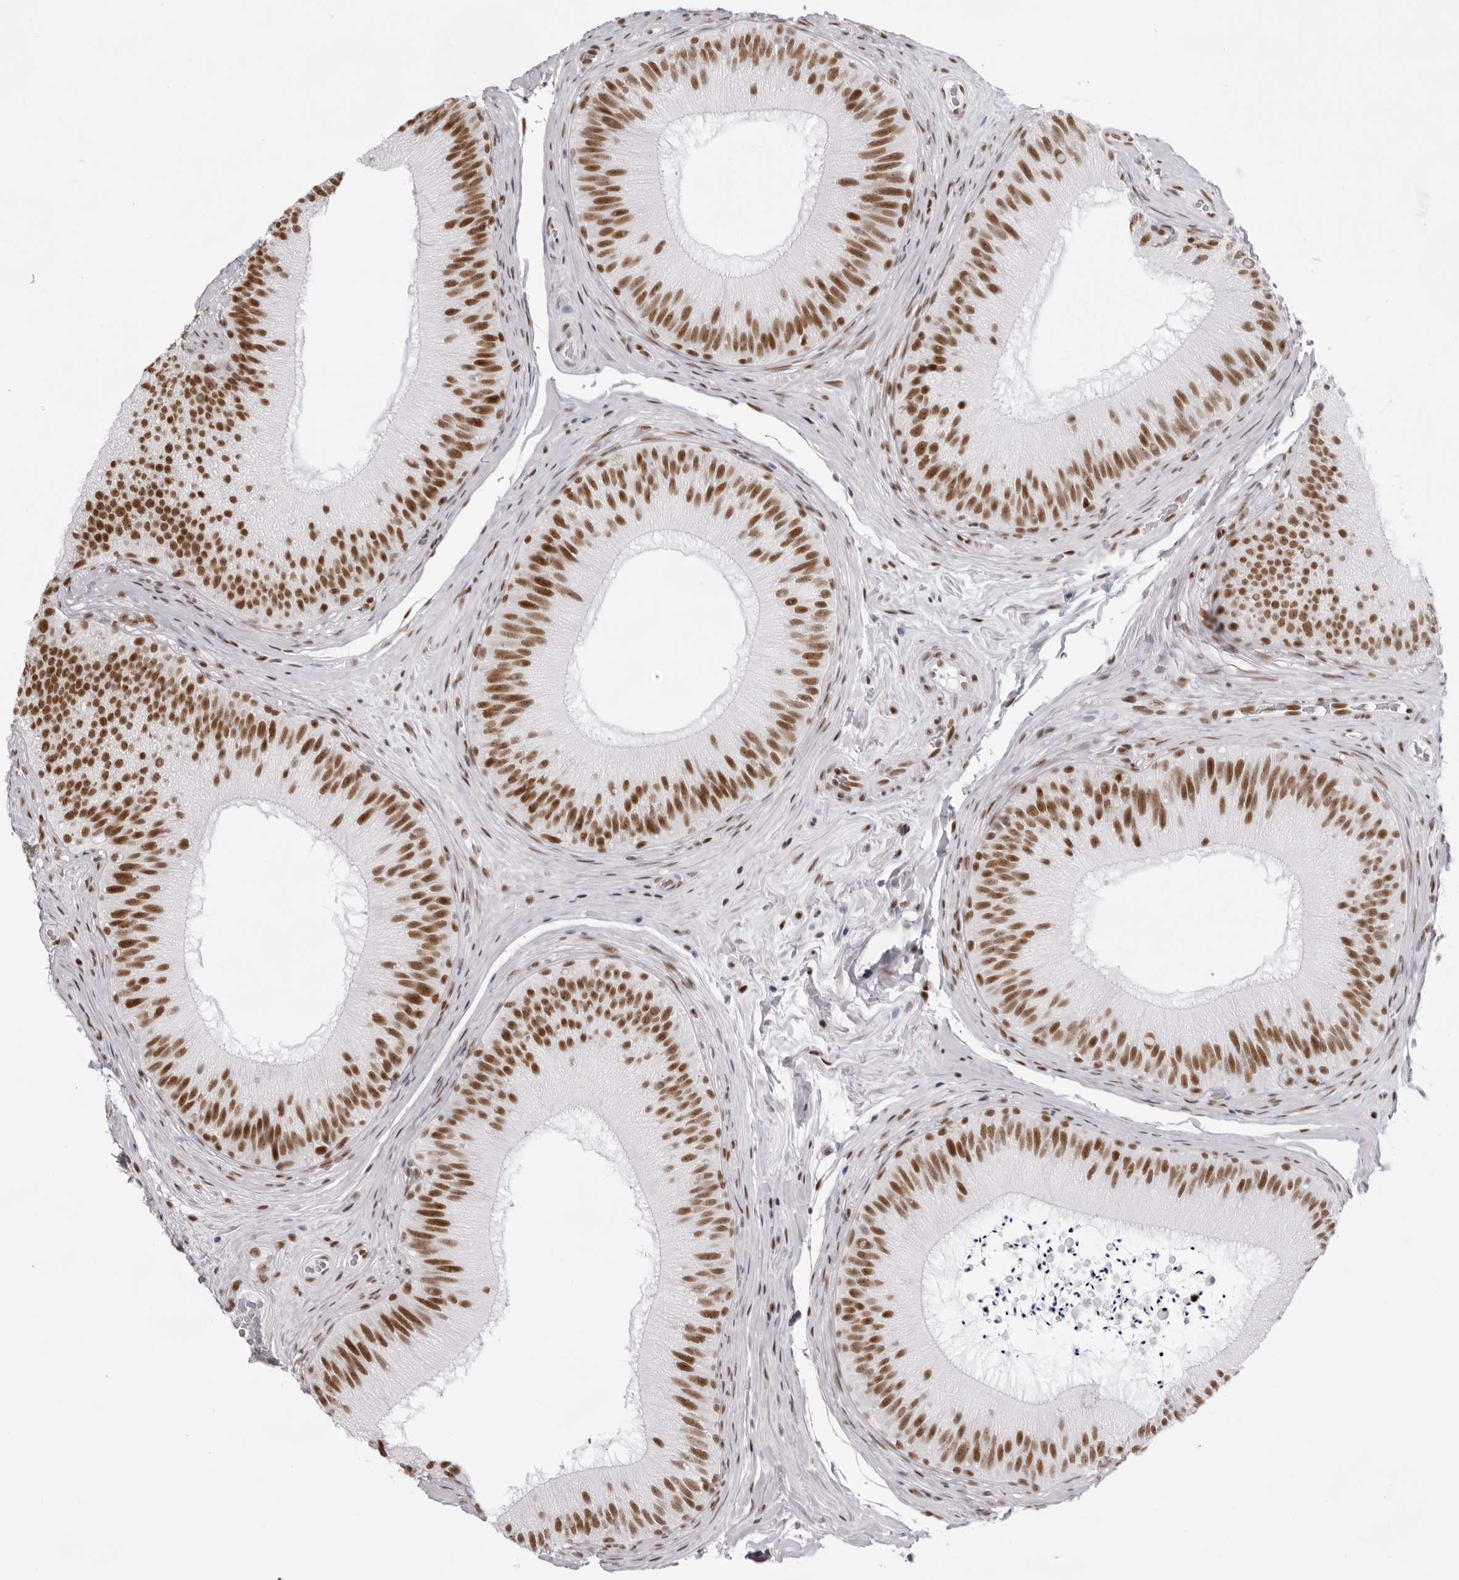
{"staining": {"intensity": "strong", "quantity": ">75%", "location": "nuclear"}, "tissue": "epididymis", "cell_type": "Glandular cells", "image_type": "normal", "snomed": [{"axis": "morphology", "description": "Normal tissue, NOS"}, {"axis": "topography", "description": "Epididymis"}], "caption": "This micrograph shows IHC staining of unremarkable epididymis, with high strong nuclear positivity in approximately >75% of glandular cells.", "gene": "IRF2BP2", "patient": {"sex": "male", "age": 45}}